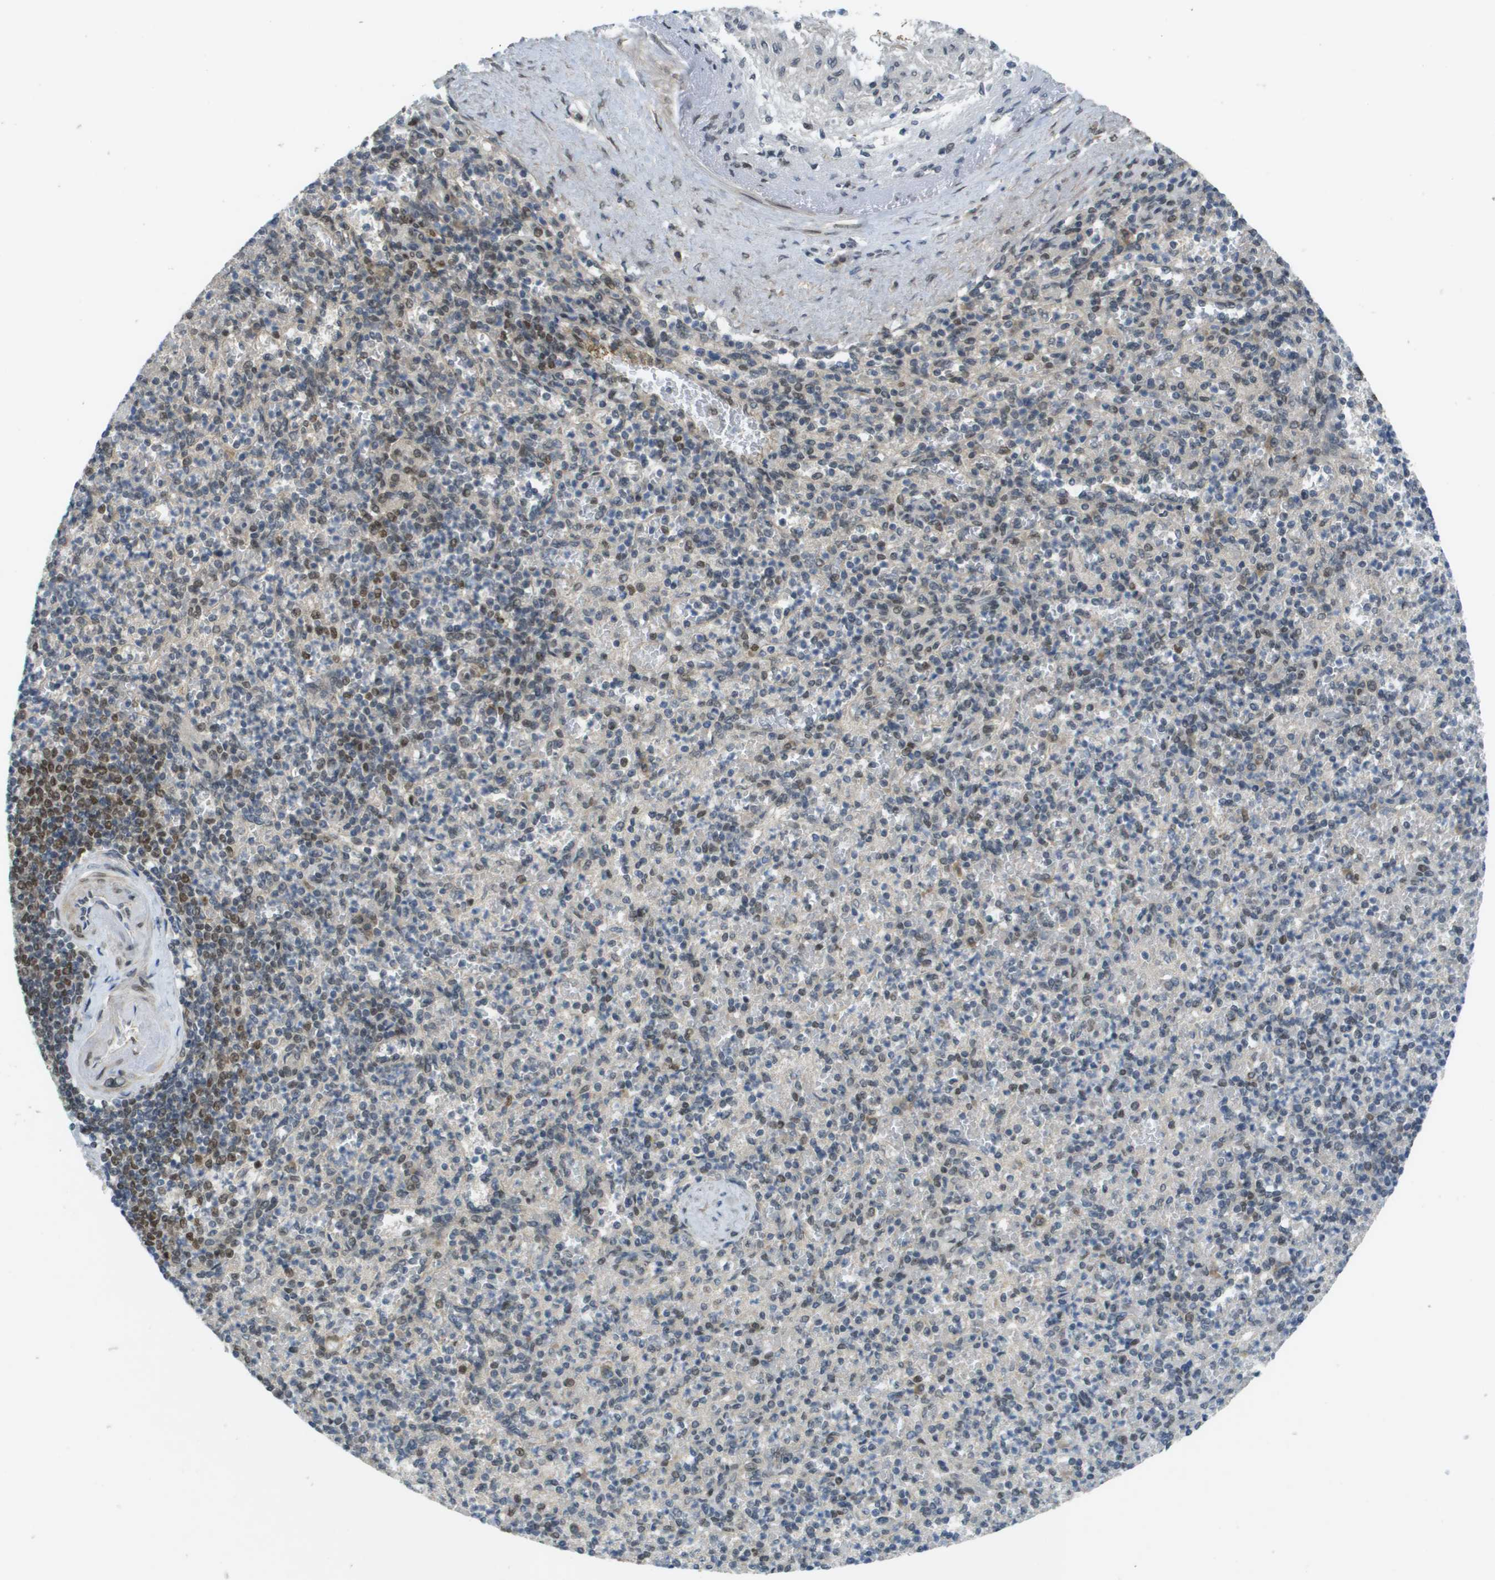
{"staining": {"intensity": "moderate", "quantity": "<25%", "location": "nuclear"}, "tissue": "spleen", "cell_type": "Cells in red pulp", "image_type": "normal", "snomed": [{"axis": "morphology", "description": "Normal tissue, NOS"}, {"axis": "topography", "description": "Spleen"}], "caption": "Immunohistochemistry photomicrograph of unremarkable spleen stained for a protein (brown), which shows low levels of moderate nuclear positivity in approximately <25% of cells in red pulp.", "gene": "ARID1B", "patient": {"sex": "female", "age": 74}}